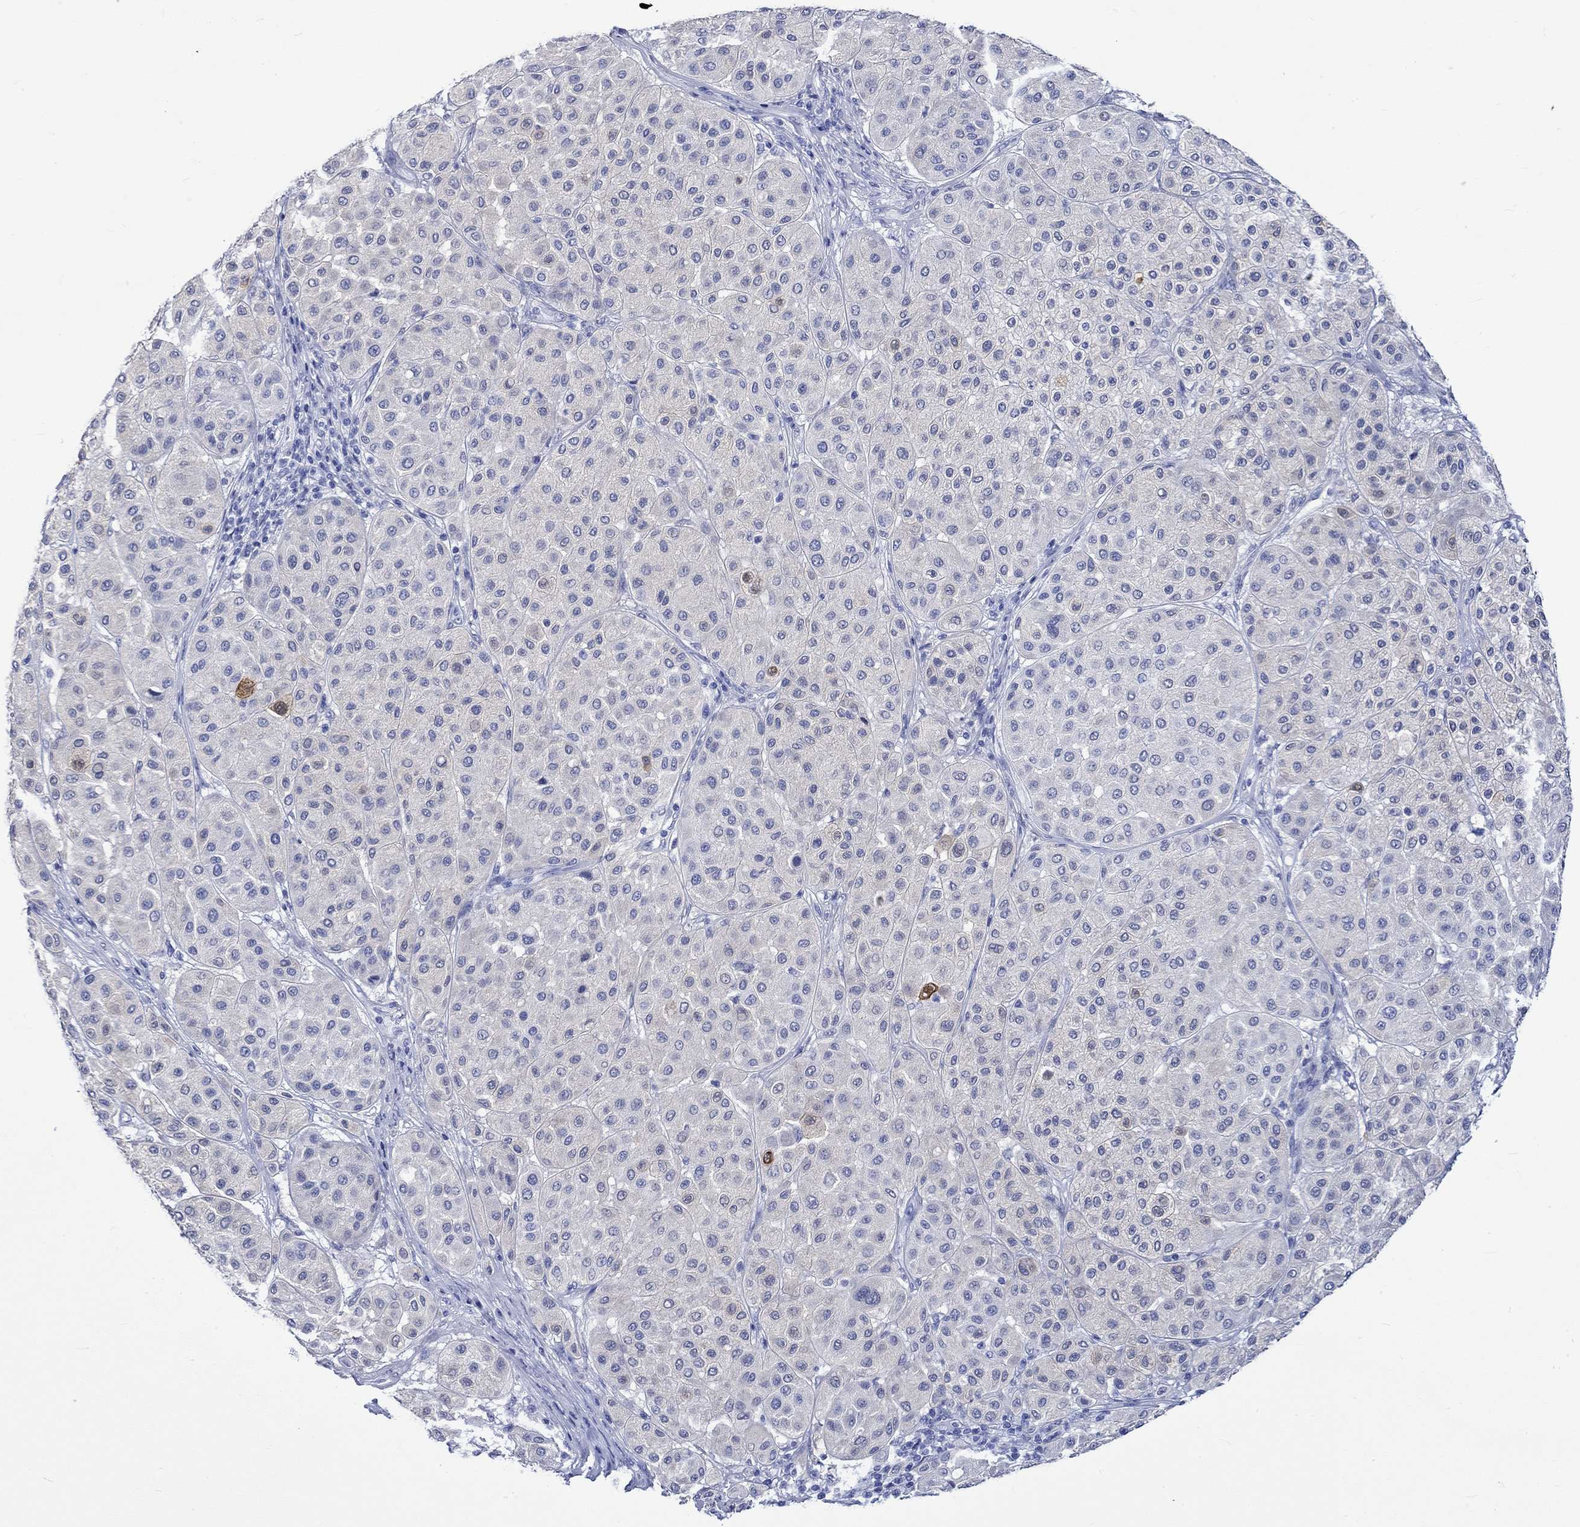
{"staining": {"intensity": "negative", "quantity": "none", "location": "none"}, "tissue": "melanoma", "cell_type": "Tumor cells", "image_type": "cancer", "snomed": [{"axis": "morphology", "description": "Malignant melanoma, Metastatic site"}, {"axis": "topography", "description": "Smooth muscle"}], "caption": "This image is of malignant melanoma (metastatic site) stained with IHC to label a protein in brown with the nuclei are counter-stained blue. There is no positivity in tumor cells.", "gene": "CRYAB", "patient": {"sex": "male", "age": 41}}